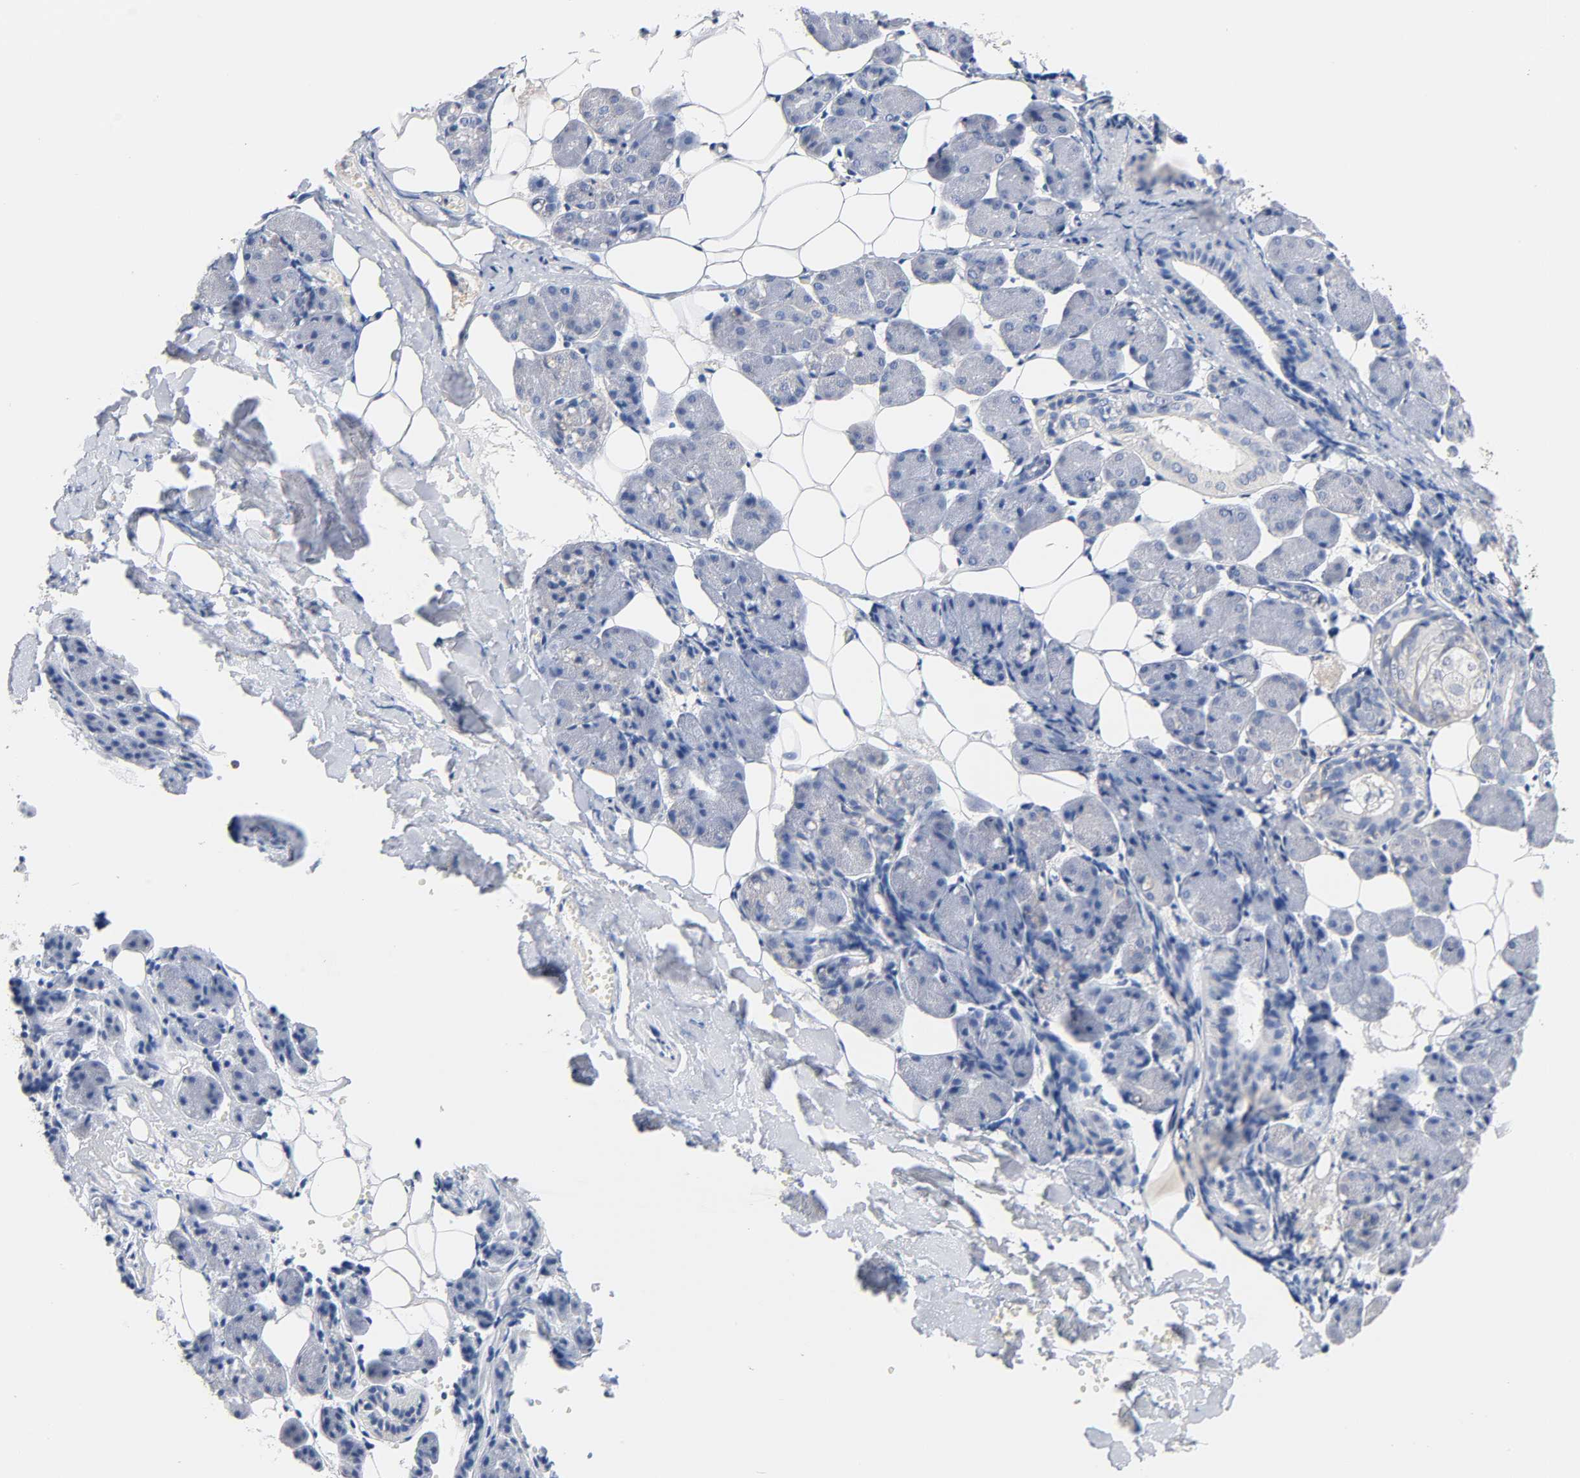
{"staining": {"intensity": "negative", "quantity": "none", "location": "none"}, "tissue": "salivary gland", "cell_type": "Glandular cells", "image_type": "normal", "snomed": [{"axis": "morphology", "description": "Normal tissue, NOS"}, {"axis": "morphology", "description": "Adenoma, NOS"}, {"axis": "topography", "description": "Salivary gland"}], "caption": "This is an IHC histopathology image of unremarkable salivary gland. There is no staining in glandular cells.", "gene": "MALT1", "patient": {"sex": "female", "age": 32}}